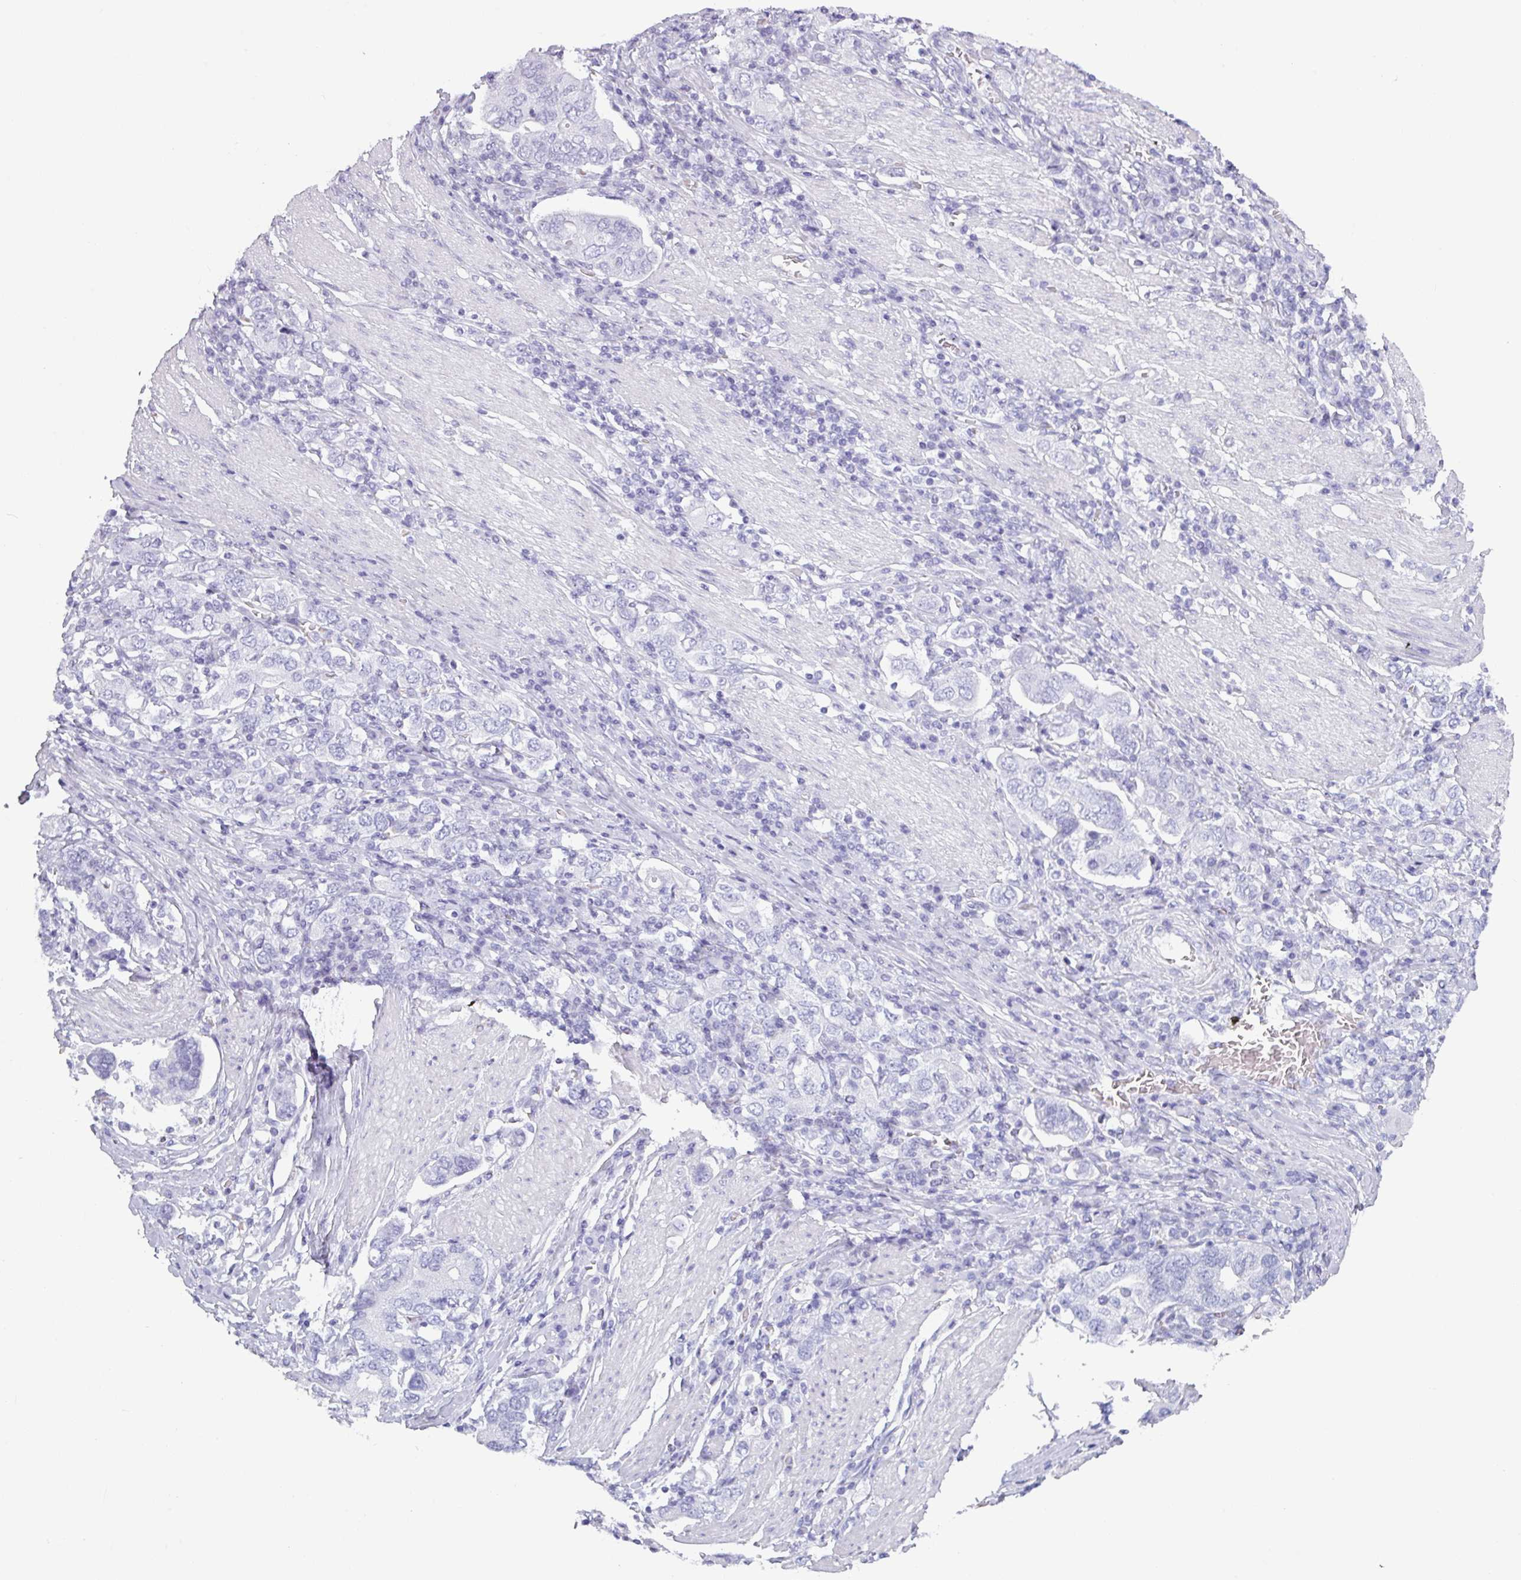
{"staining": {"intensity": "negative", "quantity": "none", "location": "none"}, "tissue": "stomach cancer", "cell_type": "Tumor cells", "image_type": "cancer", "snomed": [{"axis": "morphology", "description": "Adenocarcinoma, NOS"}, {"axis": "topography", "description": "Stomach, upper"}, {"axis": "topography", "description": "Stomach"}], "caption": "Stomach cancer (adenocarcinoma) was stained to show a protein in brown. There is no significant expression in tumor cells.", "gene": "CRYBB2", "patient": {"sex": "male", "age": 62}}